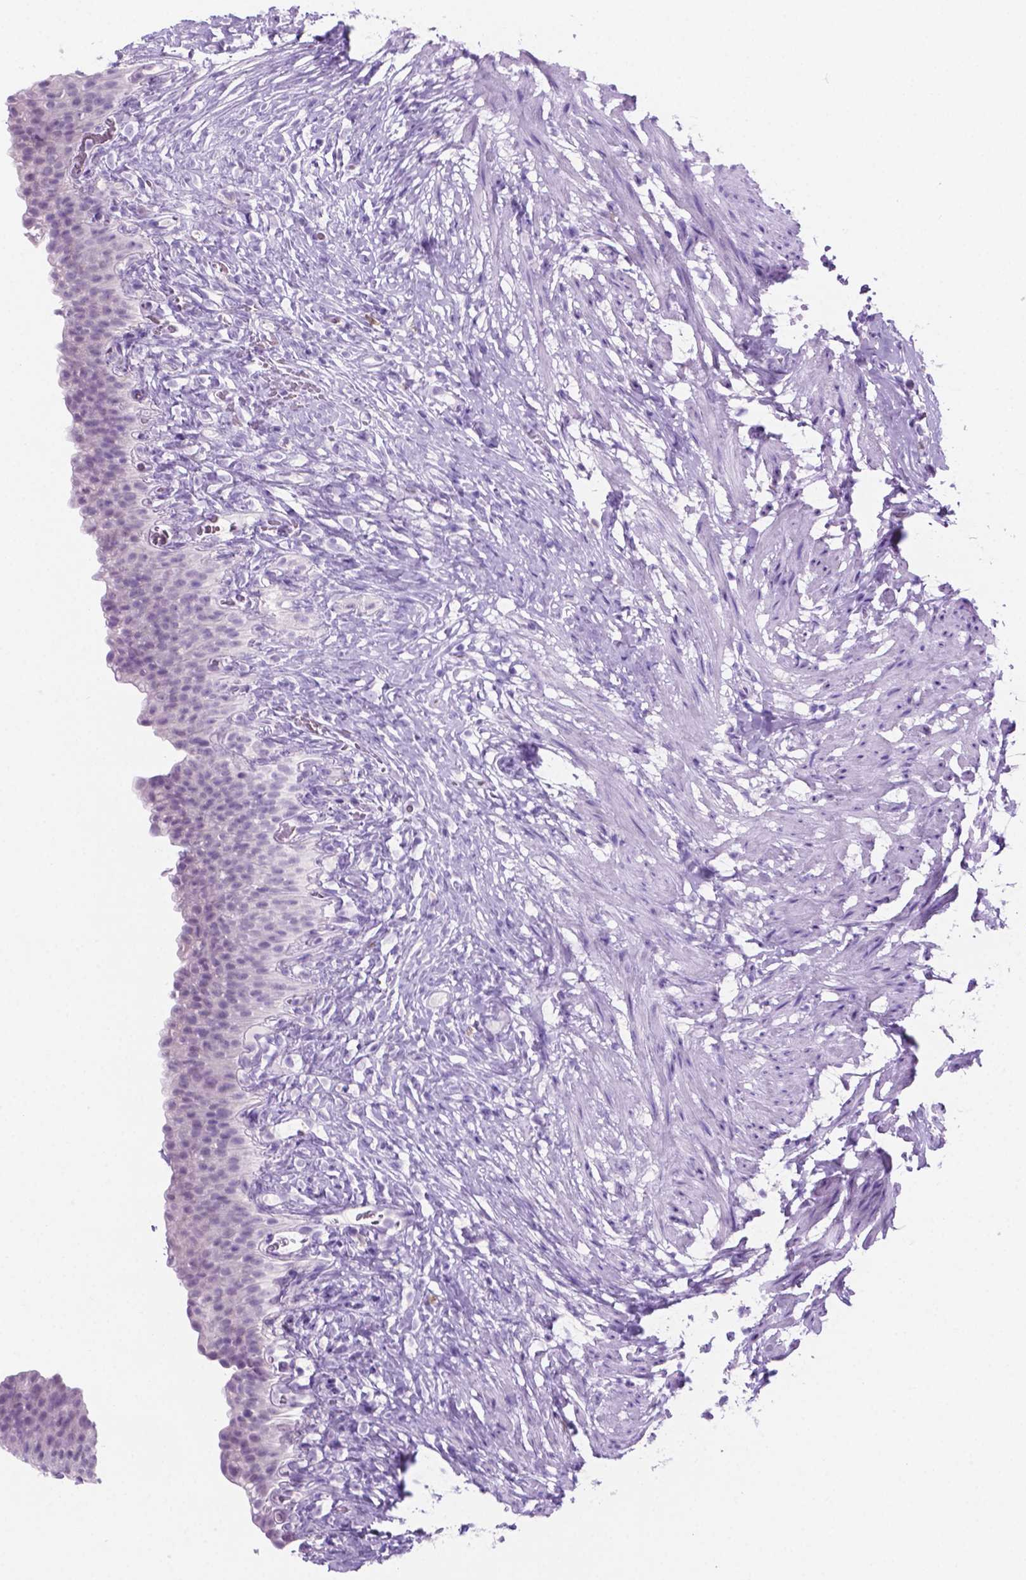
{"staining": {"intensity": "negative", "quantity": "none", "location": "none"}, "tissue": "urinary bladder", "cell_type": "Urothelial cells", "image_type": "normal", "snomed": [{"axis": "morphology", "description": "Normal tissue, NOS"}, {"axis": "topography", "description": "Urinary bladder"}, {"axis": "topography", "description": "Prostate"}], "caption": "Immunohistochemistry histopathology image of benign urinary bladder stained for a protein (brown), which demonstrates no expression in urothelial cells.", "gene": "GRIN2B", "patient": {"sex": "male", "age": 76}}